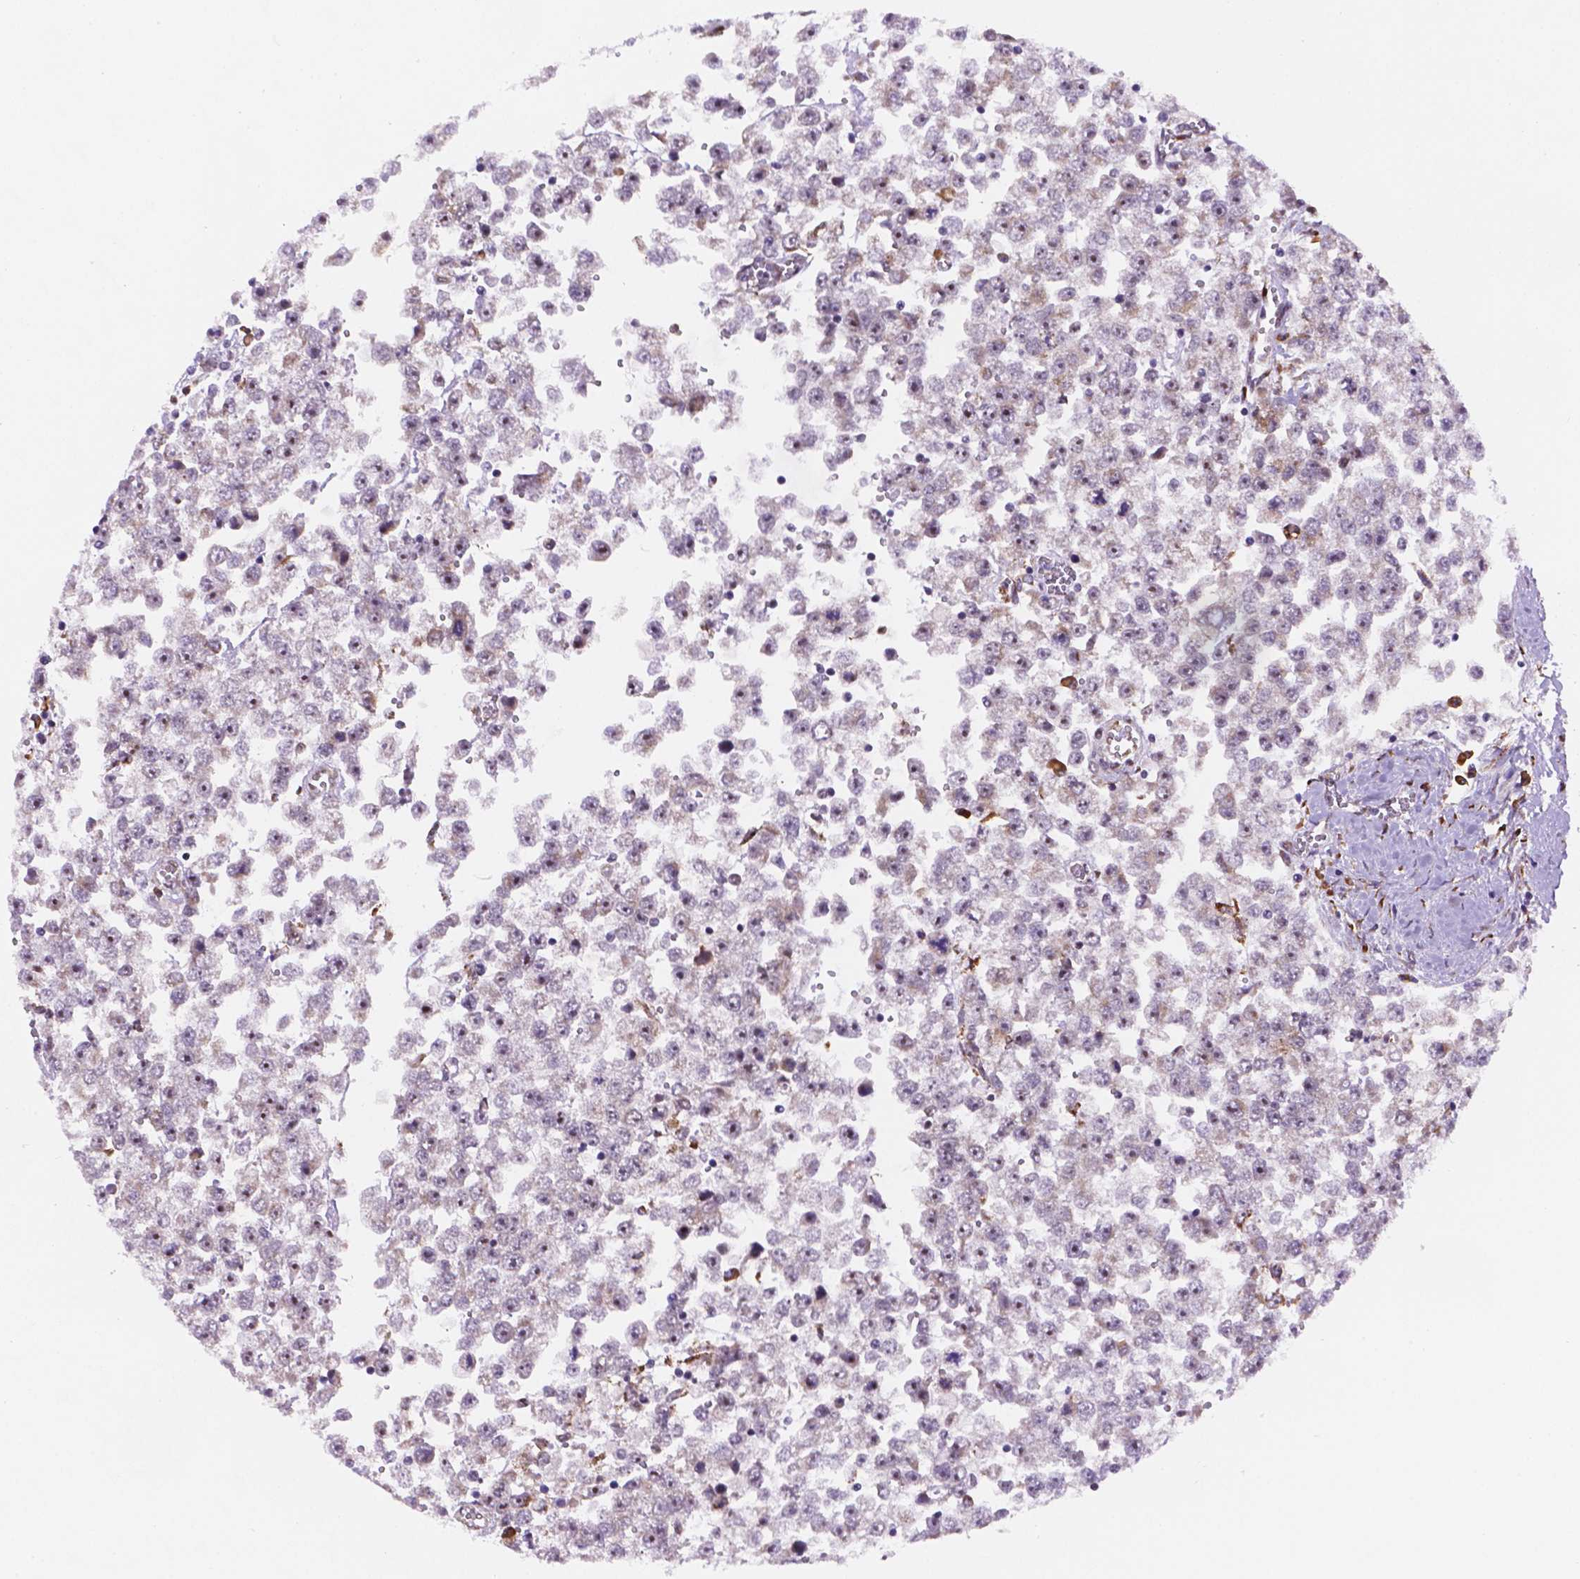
{"staining": {"intensity": "negative", "quantity": "none", "location": "none"}, "tissue": "testis cancer", "cell_type": "Tumor cells", "image_type": "cancer", "snomed": [{"axis": "morphology", "description": "Seminoma, NOS"}, {"axis": "topography", "description": "Testis"}], "caption": "This is an IHC histopathology image of testis seminoma. There is no expression in tumor cells.", "gene": "FNIP1", "patient": {"sex": "male", "age": 34}}